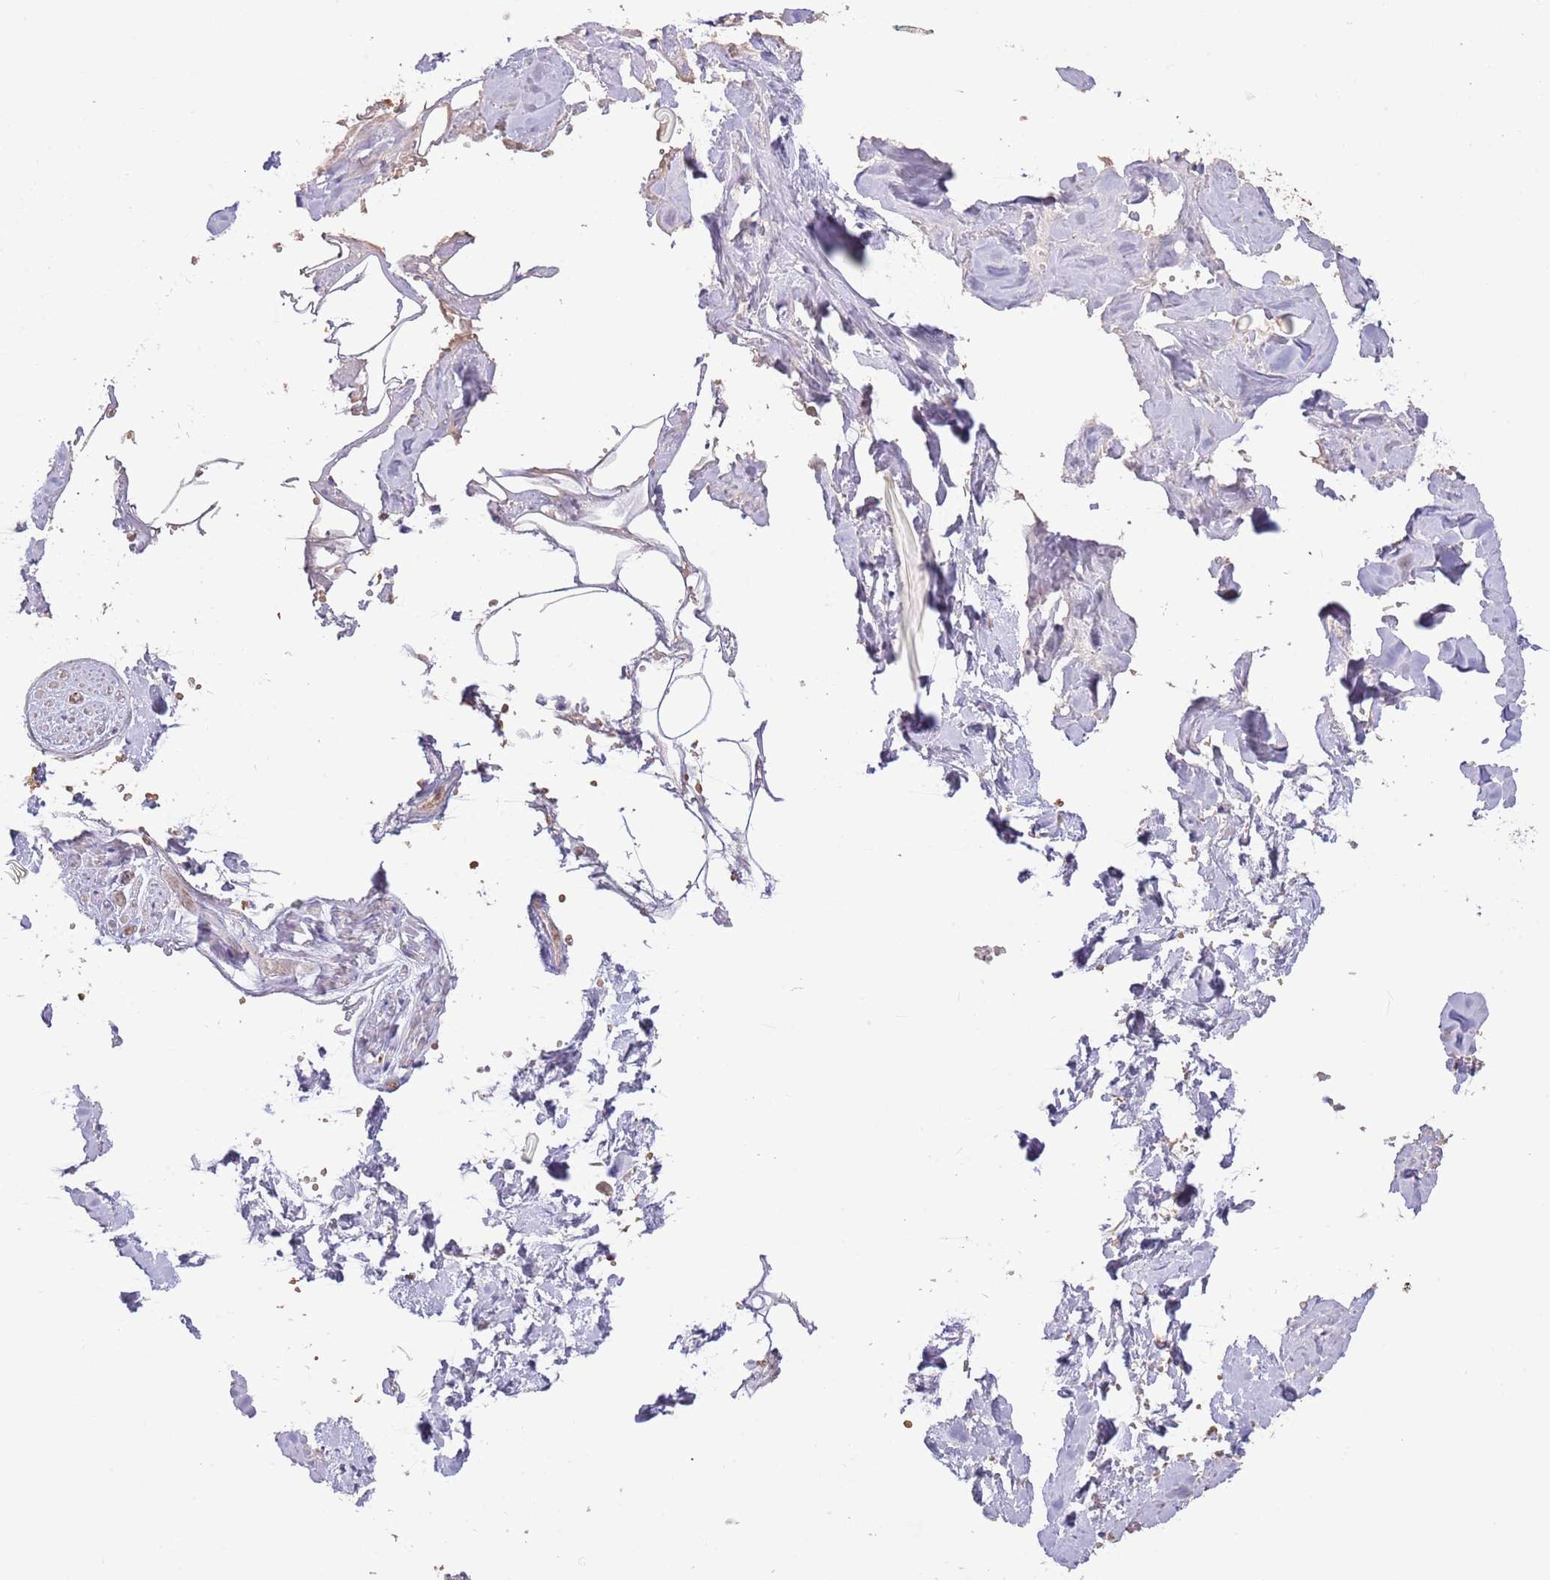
{"staining": {"intensity": "negative", "quantity": "none", "location": "none"}, "tissue": "adipose tissue", "cell_type": "Adipocytes", "image_type": "normal", "snomed": [{"axis": "morphology", "description": "Normal tissue, NOS"}, {"axis": "topography", "description": "Salivary gland"}, {"axis": "topography", "description": "Peripheral nerve tissue"}], "caption": "High power microscopy photomicrograph of an IHC image of unremarkable adipose tissue, revealing no significant staining in adipocytes. The staining was performed using DAB (3,3'-diaminobenzidine) to visualize the protein expression in brown, while the nuclei were stained in blue with hematoxylin (Magnification: 20x).", "gene": "DNAJA3", "patient": {"sex": "male", "age": 38}}